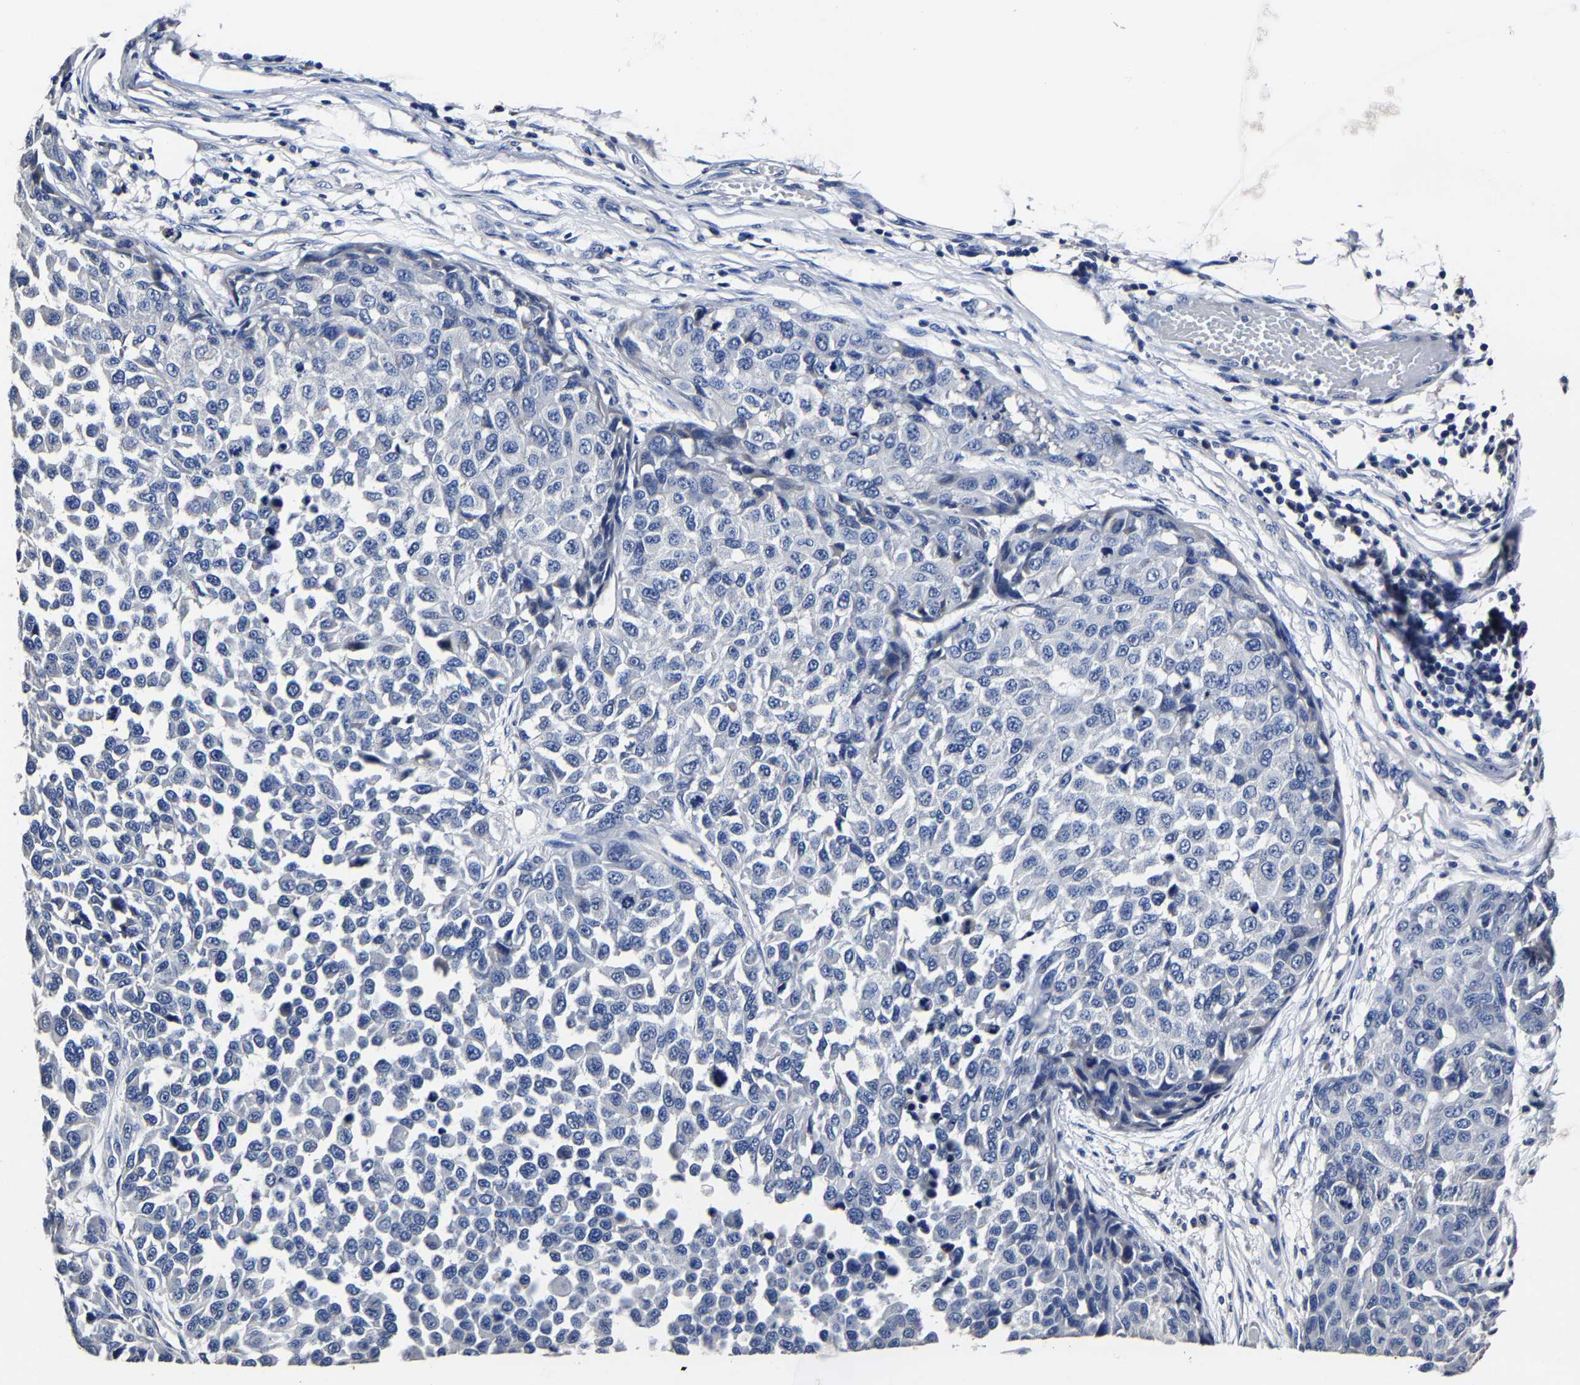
{"staining": {"intensity": "negative", "quantity": "none", "location": "none"}, "tissue": "melanoma", "cell_type": "Tumor cells", "image_type": "cancer", "snomed": [{"axis": "morphology", "description": "Normal tissue, NOS"}, {"axis": "morphology", "description": "Malignant melanoma, NOS"}, {"axis": "topography", "description": "Skin"}], "caption": "Immunohistochemistry (IHC) micrograph of human melanoma stained for a protein (brown), which shows no positivity in tumor cells. The staining was performed using DAB to visualize the protein expression in brown, while the nuclei were stained in blue with hematoxylin (Magnification: 20x).", "gene": "AKAP4", "patient": {"sex": "male", "age": 62}}